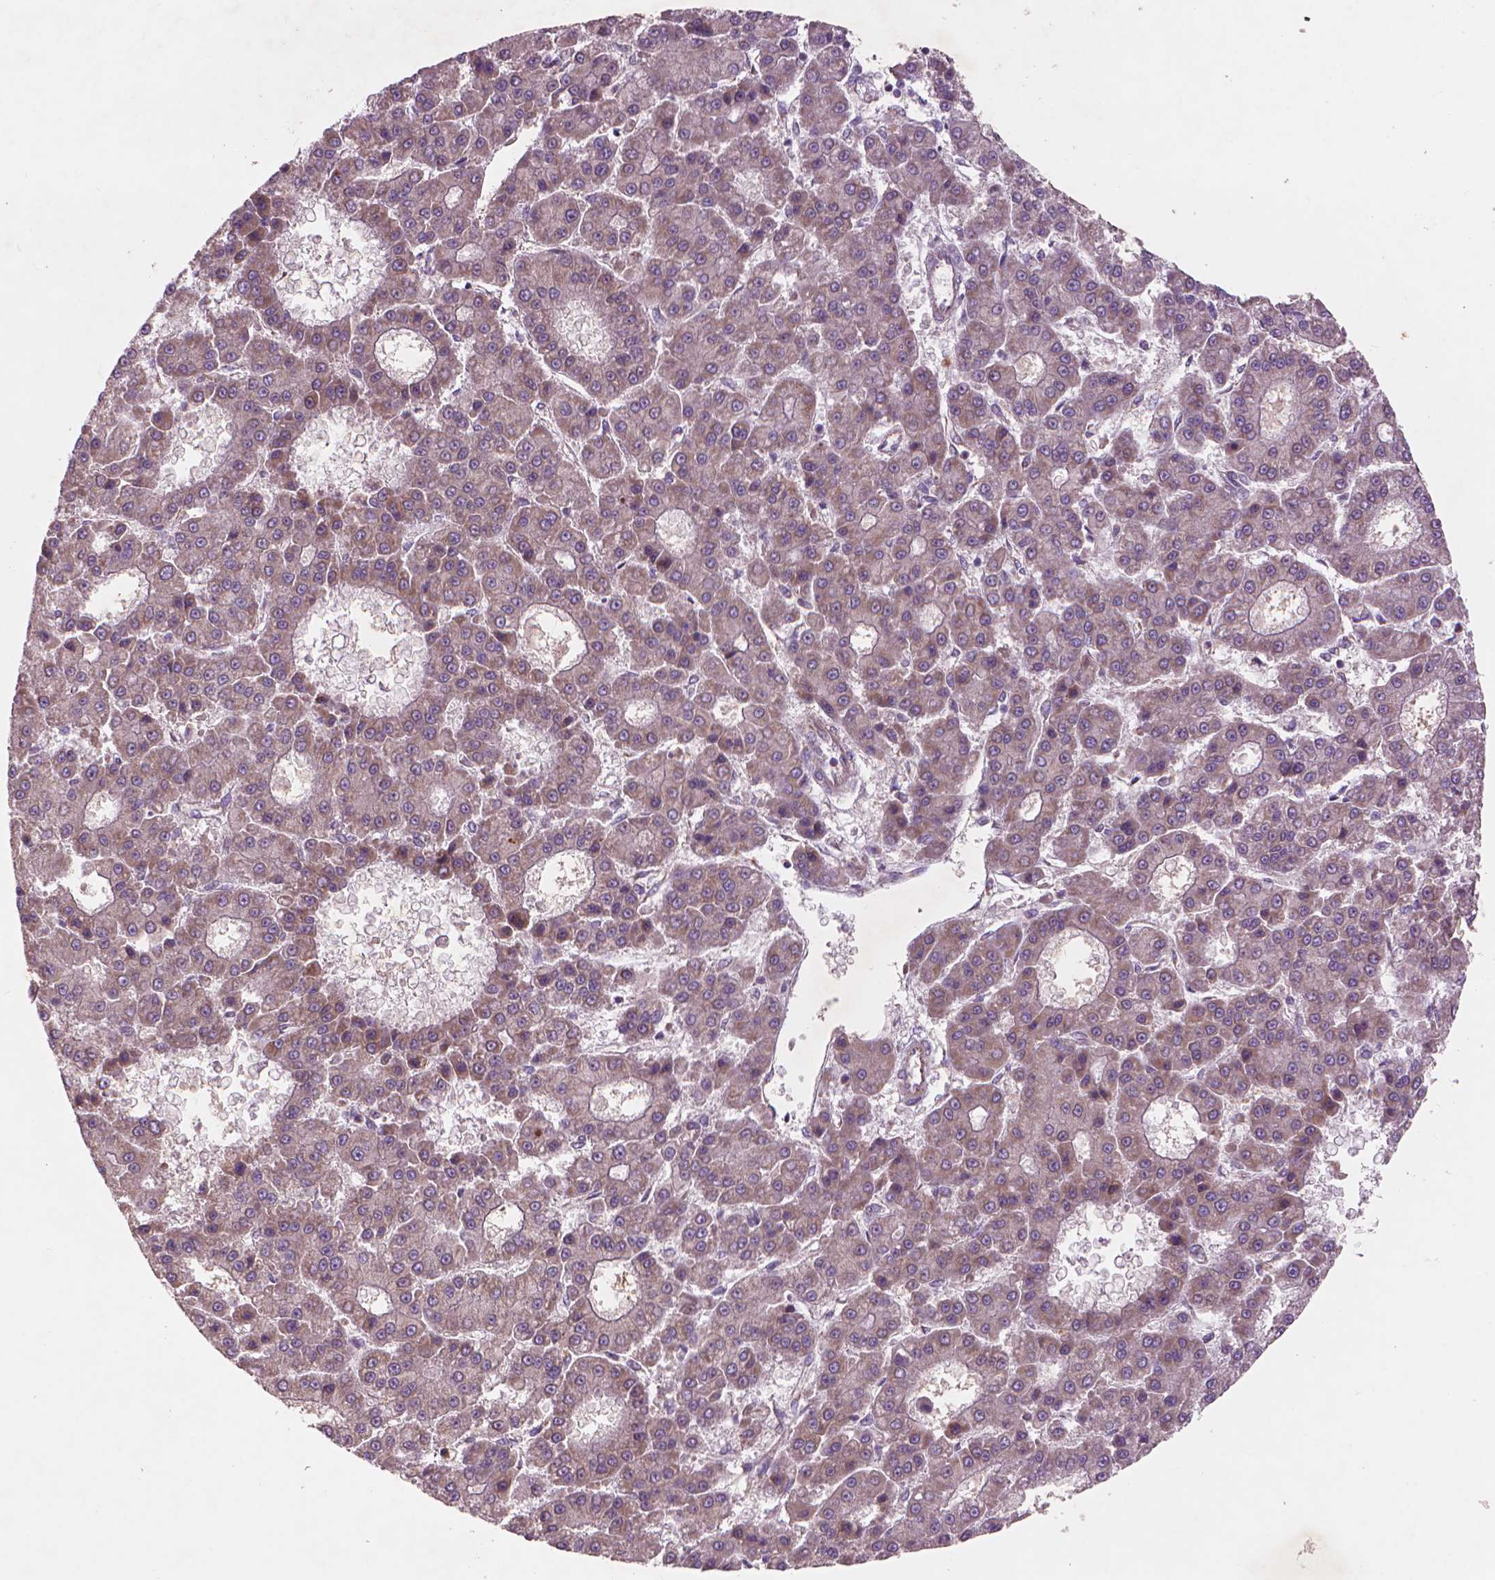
{"staining": {"intensity": "weak", "quantity": "25%-75%", "location": "cytoplasmic/membranous"}, "tissue": "liver cancer", "cell_type": "Tumor cells", "image_type": "cancer", "snomed": [{"axis": "morphology", "description": "Carcinoma, Hepatocellular, NOS"}, {"axis": "topography", "description": "Liver"}], "caption": "This image demonstrates liver hepatocellular carcinoma stained with IHC to label a protein in brown. The cytoplasmic/membranous of tumor cells show weak positivity for the protein. Nuclei are counter-stained blue.", "gene": "NLRX1", "patient": {"sex": "male", "age": 70}}